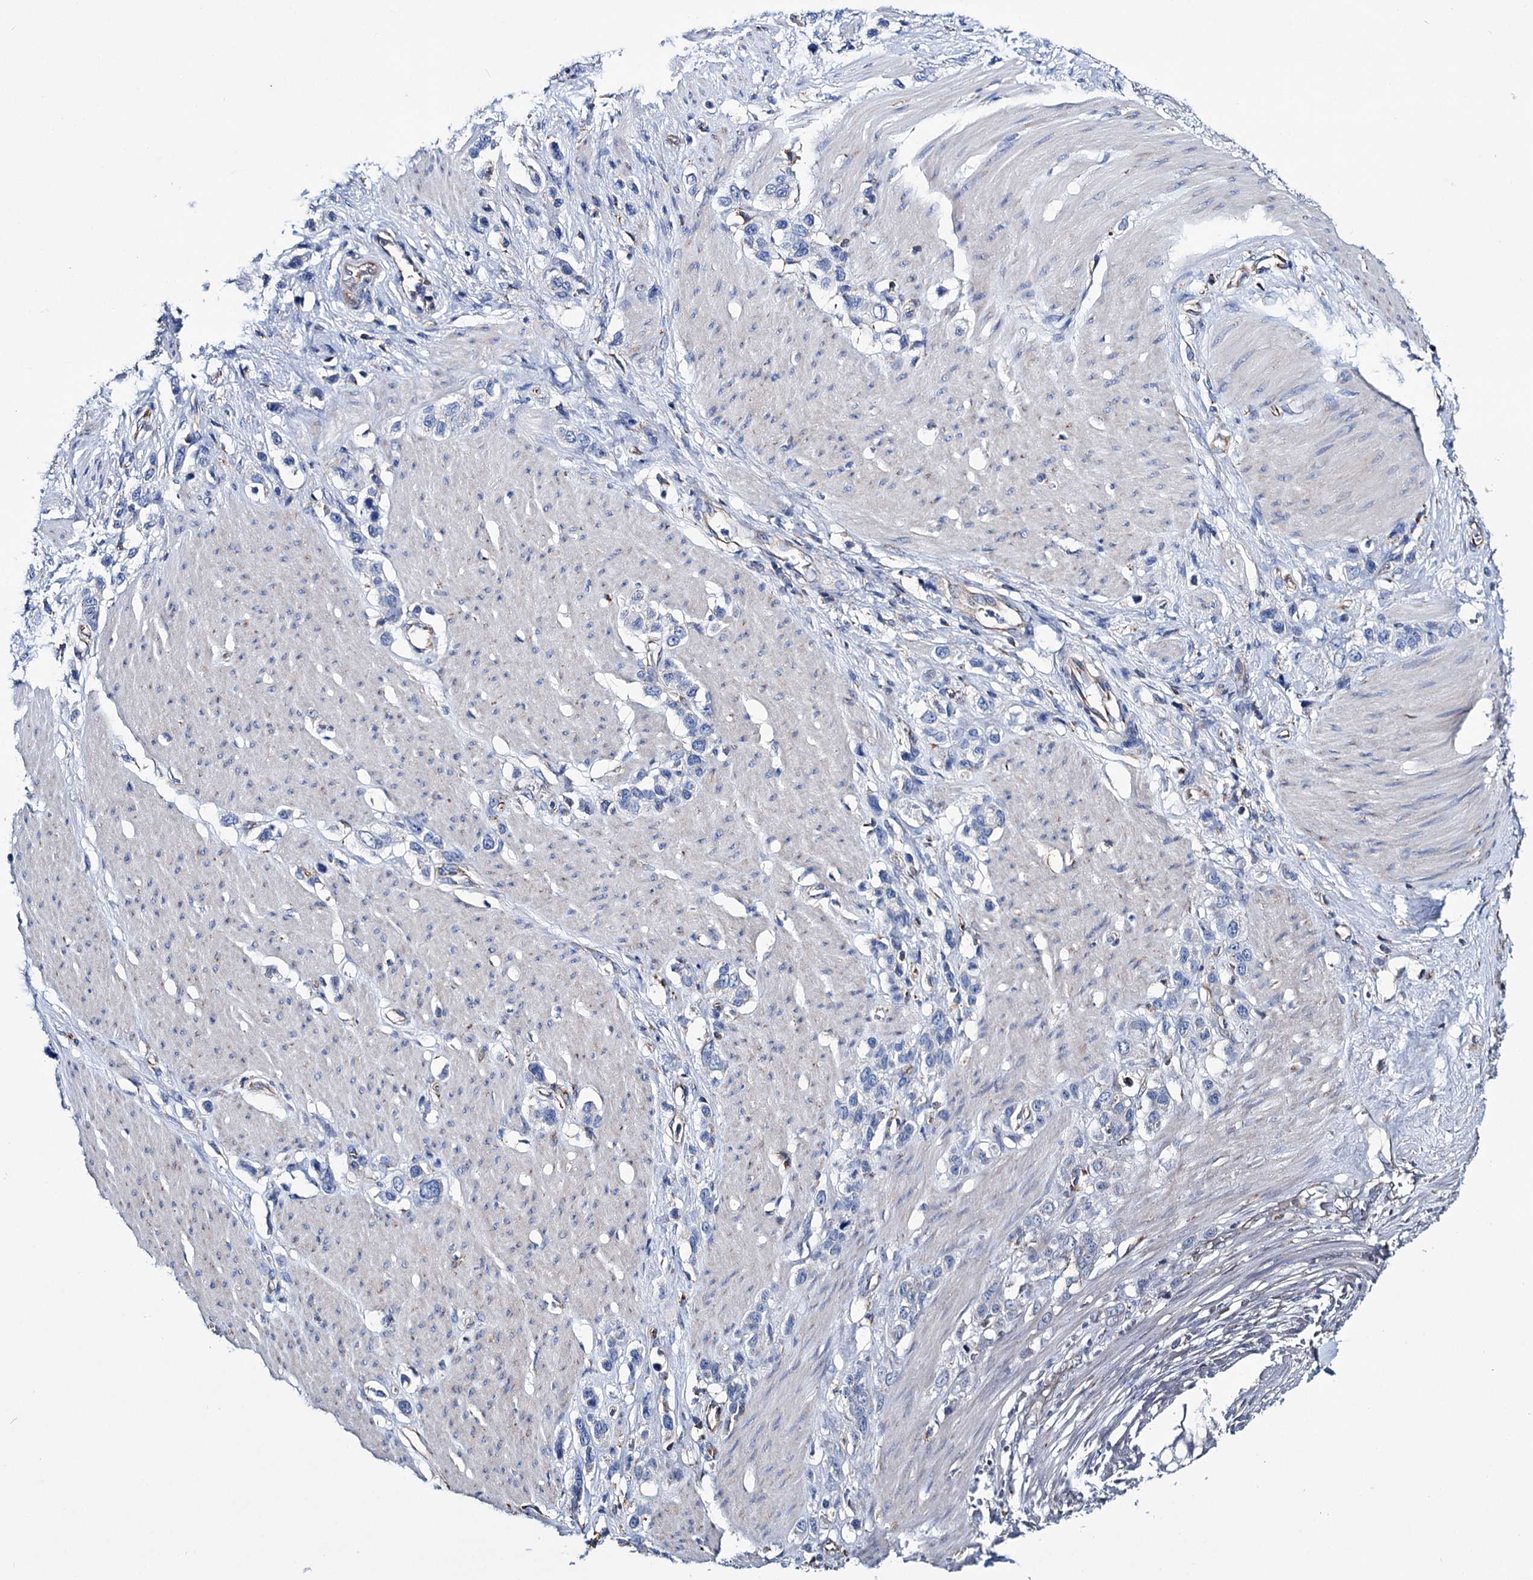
{"staining": {"intensity": "negative", "quantity": "none", "location": "none"}, "tissue": "stomach cancer", "cell_type": "Tumor cells", "image_type": "cancer", "snomed": [{"axis": "morphology", "description": "Adenocarcinoma, NOS"}, {"axis": "morphology", "description": "Adenocarcinoma, High grade"}, {"axis": "topography", "description": "Stomach, upper"}, {"axis": "topography", "description": "Stomach, lower"}], "caption": "Photomicrograph shows no significant protein positivity in tumor cells of stomach cancer.", "gene": "SCPEP1", "patient": {"sex": "female", "age": 65}}